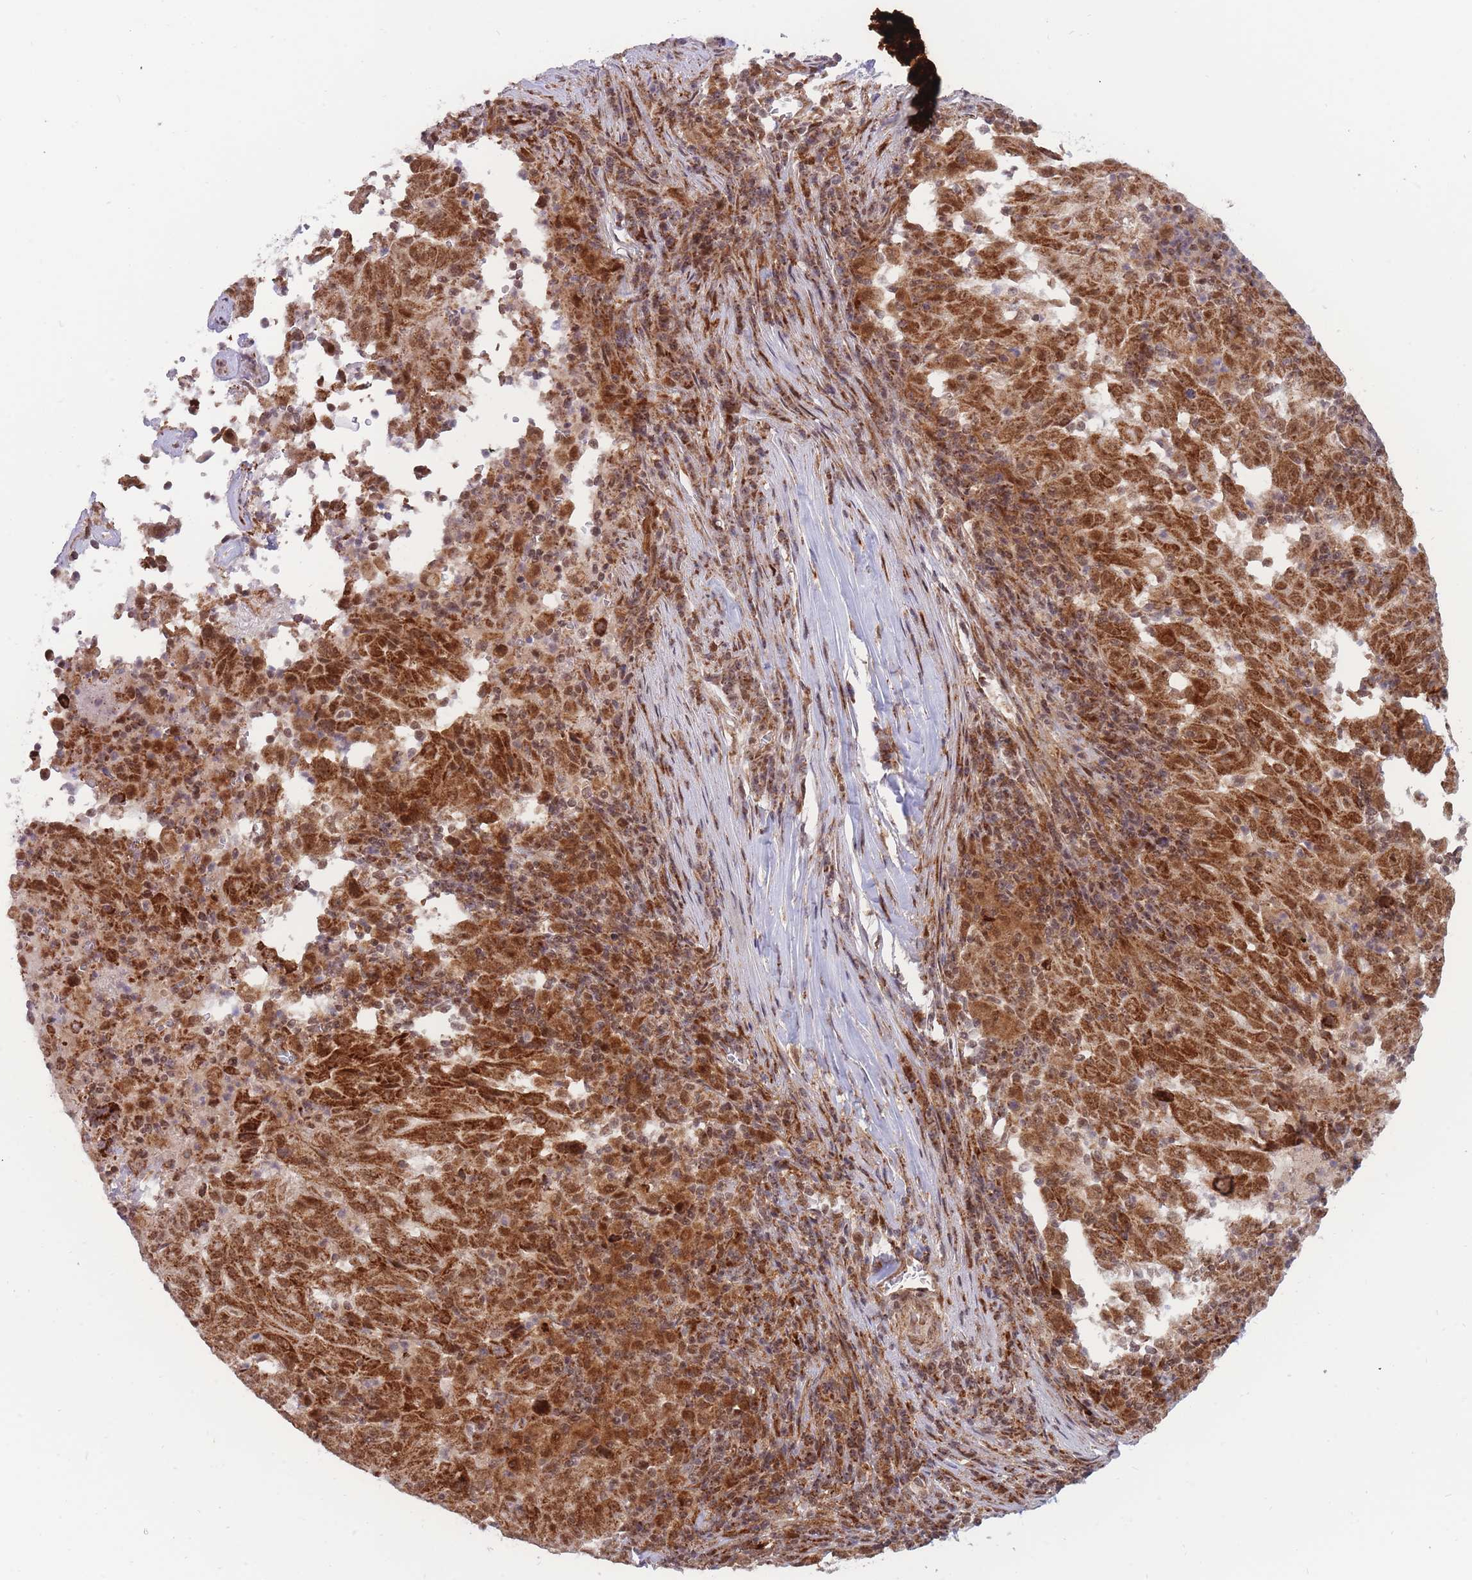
{"staining": {"intensity": "moderate", "quantity": ">75%", "location": "cytoplasmic/membranous,nuclear"}, "tissue": "pancreatic cancer", "cell_type": "Tumor cells", "image_type": "cancer", "snomed": [{"axis": "morphology", "description": "Adenocarcinoma, NOS"}, {"axis": "topography", "description": "Pancreas"}], "caption": "High-magnification brightfield microscopy of pancreatic cancer (adenocarcinoma) stained with DAB (3,3'-diaminobenzidine) (brown) and counterstained with hematoxylin (blue). tumor cells exhibit moderate cytoplasmic/membranous and nuclear staining is present in approximately>75% of cells.", "gene": "BOD1L1", "patient": {"sex": "male", "age": 63}}